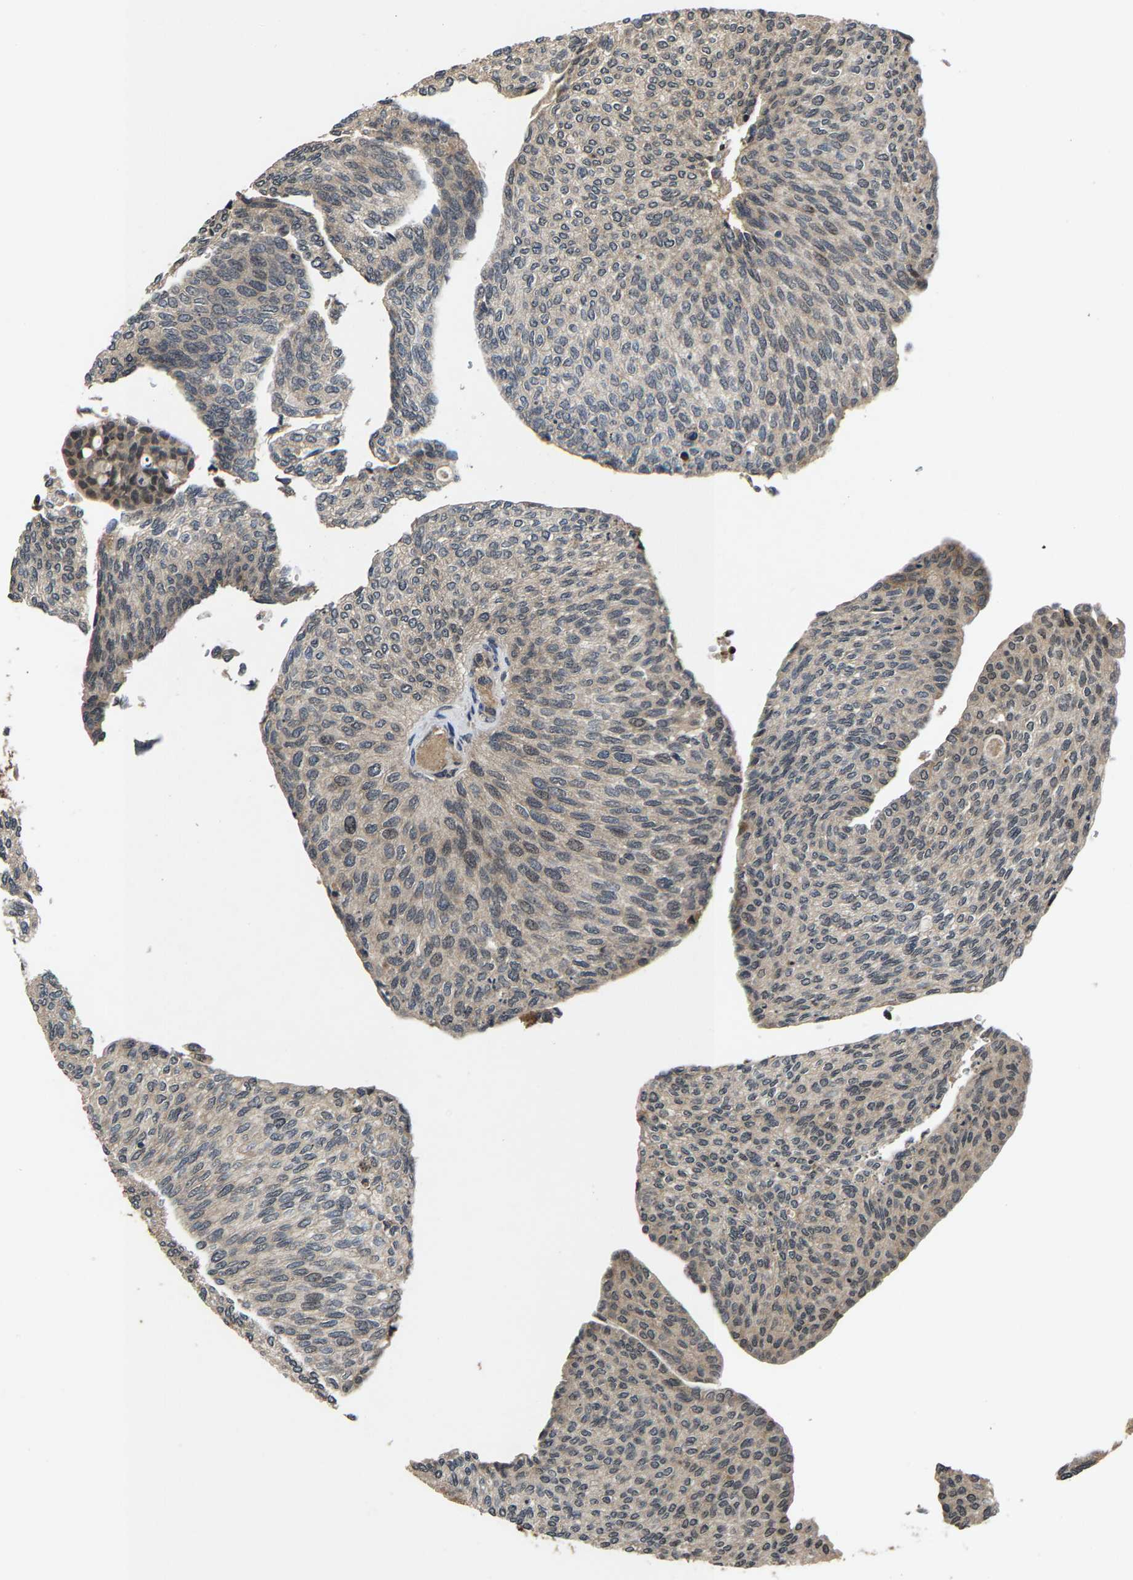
{"staining": {"intensity": "weak", "quantity": "<25%", "location": "cytoplasmic/membranous"}, "tissue": "urothelial cancer", "cell_type": "Tumor cells", "image_type": "cancer", "snomed": [{"axis": "morphology", "description": "Urothelial carcinoma, Low grade"}, {"axis": "topography", "description": "Urinary bladder"}], "caption": "An immunohistochemistry image of urothelial cancer is shown. There is no staining in tumor cells of urothelial cancer. (Brightfield microscopy of DAB immunohistochemistry at high magnification).", "gene": "HUWE1", "patient": {"sex": "female", "age": 79}}